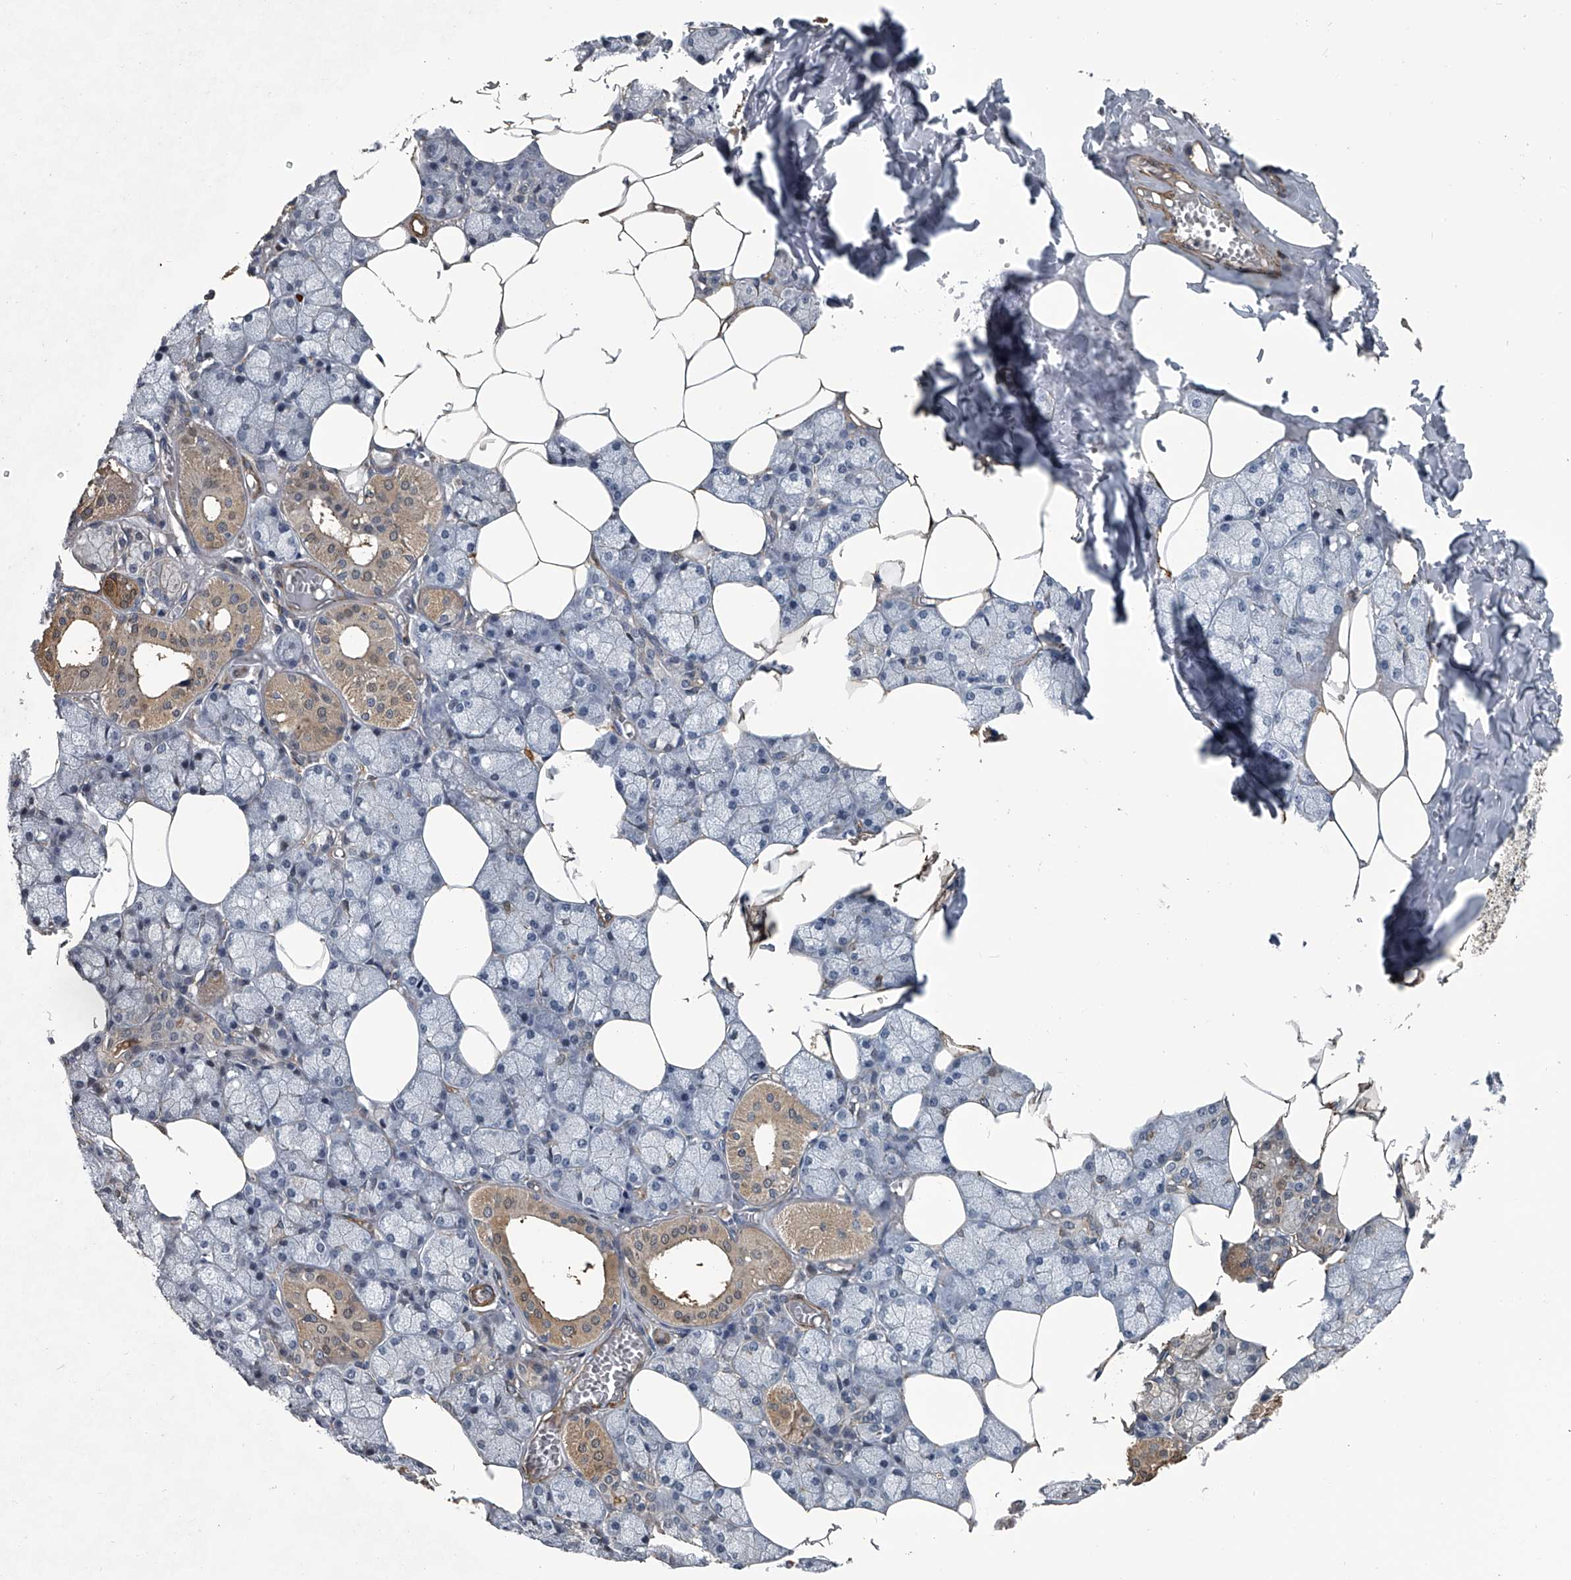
{"staining": {"intensity": "moderate", "quantity": "<25%", "location": "cytoplasmic/membranous"}, "tissue": "salivary gland", "cell_type": "Glandular cells", "image_type": "normal", "snomed": [{"axis": "morphology", "description": "Normal tissue, NOS"}, {"axis": "topography", "description": "Salivary gland"}], "caption": "Approximately <25% of glandular cells in benign human salivary gland reveal moderate cytoplasmic/membranous protein positivity as visualized by brown immunohistochemical staining.", "gene": "LDLRAD2", "patient": {"sex": "male", "age": 62}}